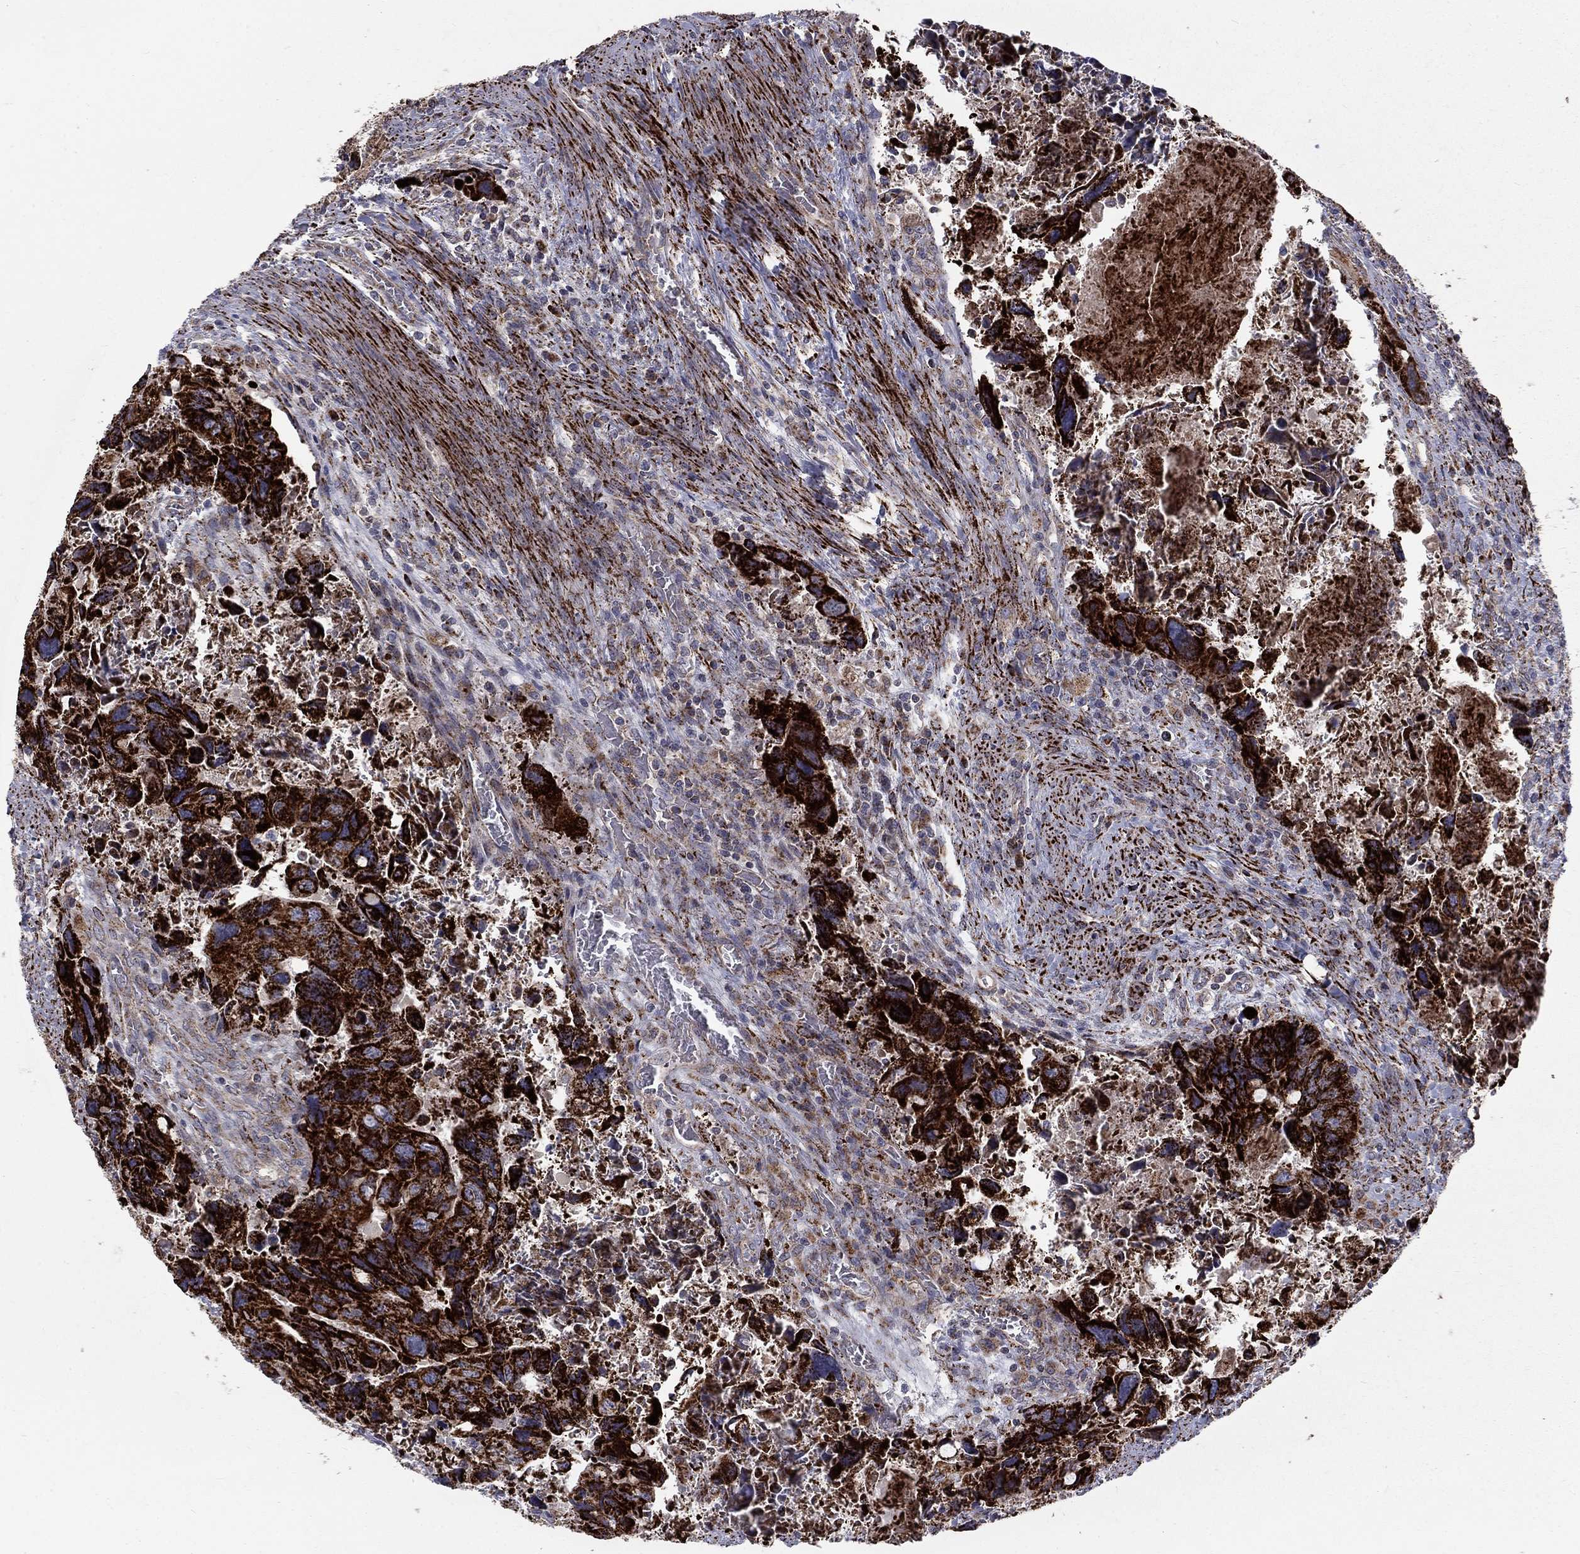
{"staining": {"intensity": "strong", "quantity": ">75%", "location": "cytoplasmic/membranous"}, "tissue": "colorectal cancer", "cell_type": "Tumor cells", "image_type": "cancer", "snomed": [{"axis": "morphology", "description": "Adenocarcinoma, NOS"}, {"axis": "topography", "description": "Rectum"}], "caption": "Immunohistochemistry (IHC) micrograph of colorectal cancer stained for a protein (brown), which displays high levels of strong cytoplasmic/membranous staining in about >75% of tumor cells.", "gene": "ALDH1B1", "patient": {"sex": "male", "age": 62}}